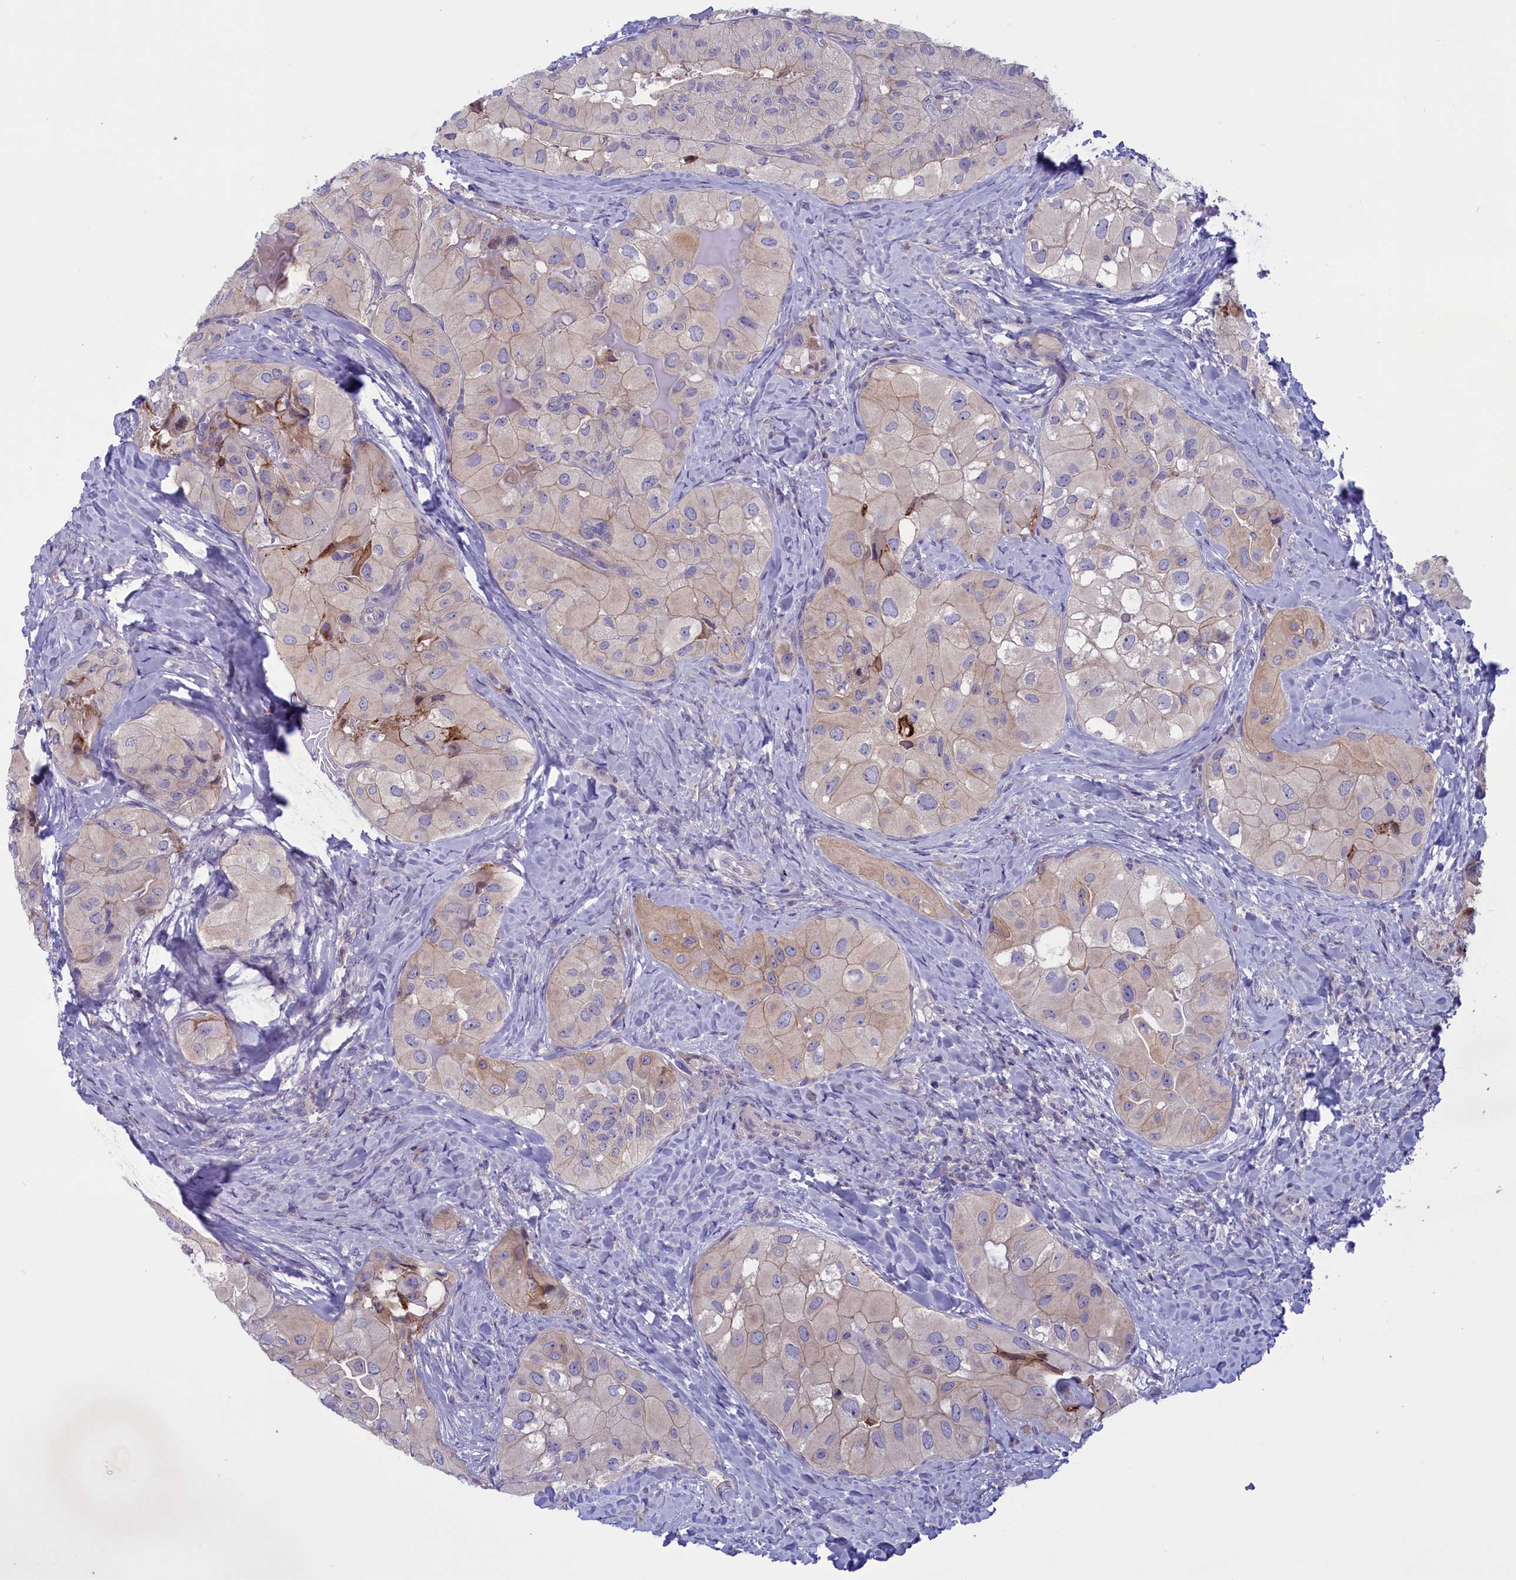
{"staining": {"intensity": "weak", "quantity": "<25%", "location": "cytoplasmic/membranous"}, "tissue": "thyroid cancer", "cell_type": "Tumor cells", "image_type": "cancer", "snomed": [{"axis": "morphology", "description": "Normal tissue, NOS"}, {"axis": "morphology", "description": "Papillary adenocarcinoma, NOS"}, {"axis": "topography", "description": "Thyroid gland"}], "caption": "Protein analysis of thyroid cancer shows no significant expression in tumor cells.", "gene": "CORO2A", "patient": {"sex": "female", "age": 59}}